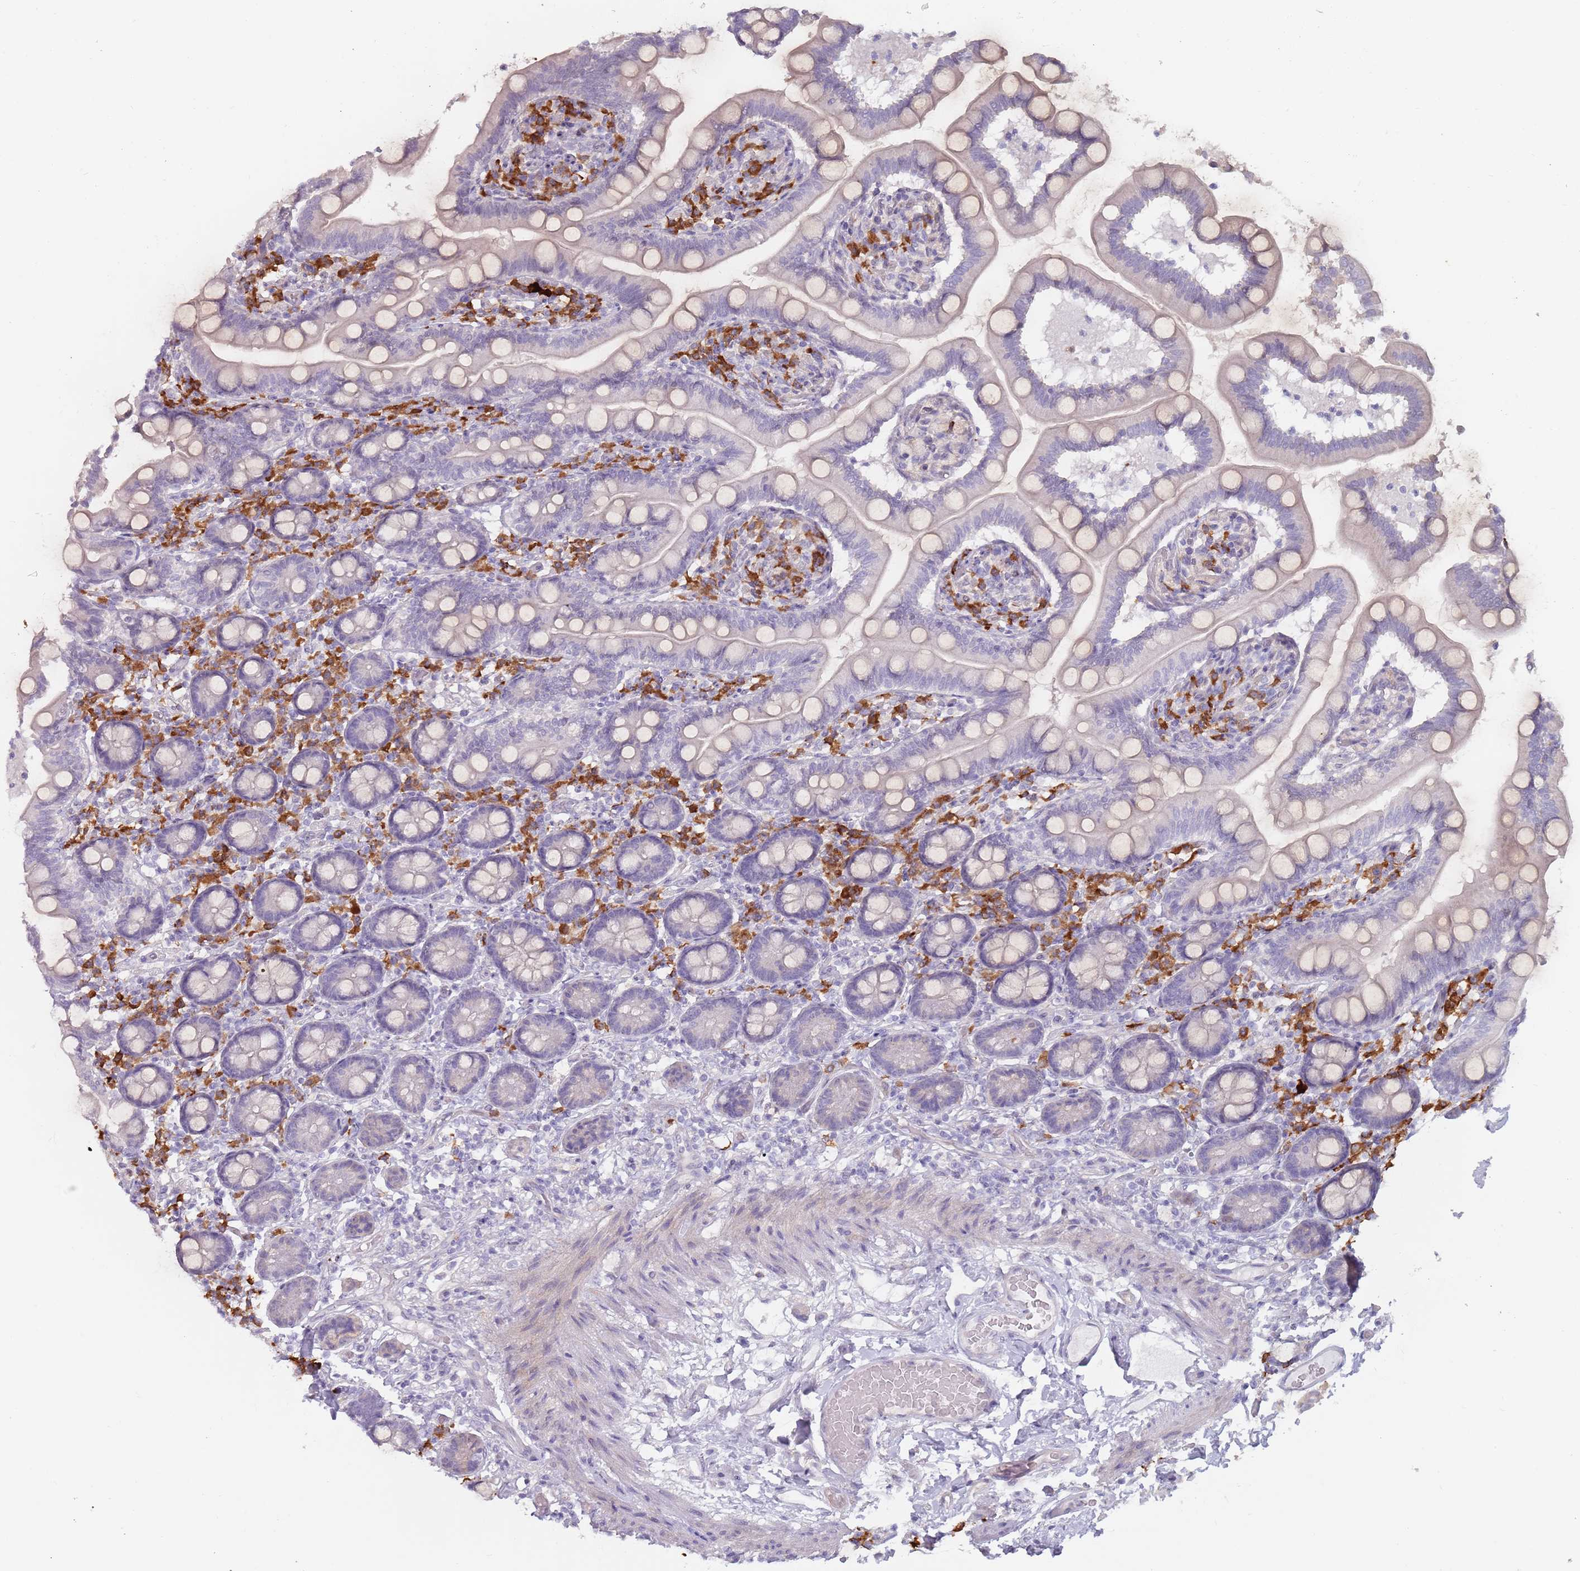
{"staining": {"intensity": "negative", "quantity": "none", "location": "none"}, "tissue": "small intestine", "cell_type": "Glandular cells", "image_type": "normal", "snomed": [{"axis": "morphology", "description": "Normal tissue, NOS"}, {"axis": "topography", "description": "Small intestine"}], "caption": "An IHC micrograph of benign small intestine is shown. There is no staining in glandular cells of small intestine. The staining was performed using DAB (3,3'-diaminobenzidine) to visualize the protein expression in brown, while the nuclei were stained in blue with hematoxylin (Magnification: 20x).", "gene": "DXO", "patient": {"sex": "female", "age": 64}}